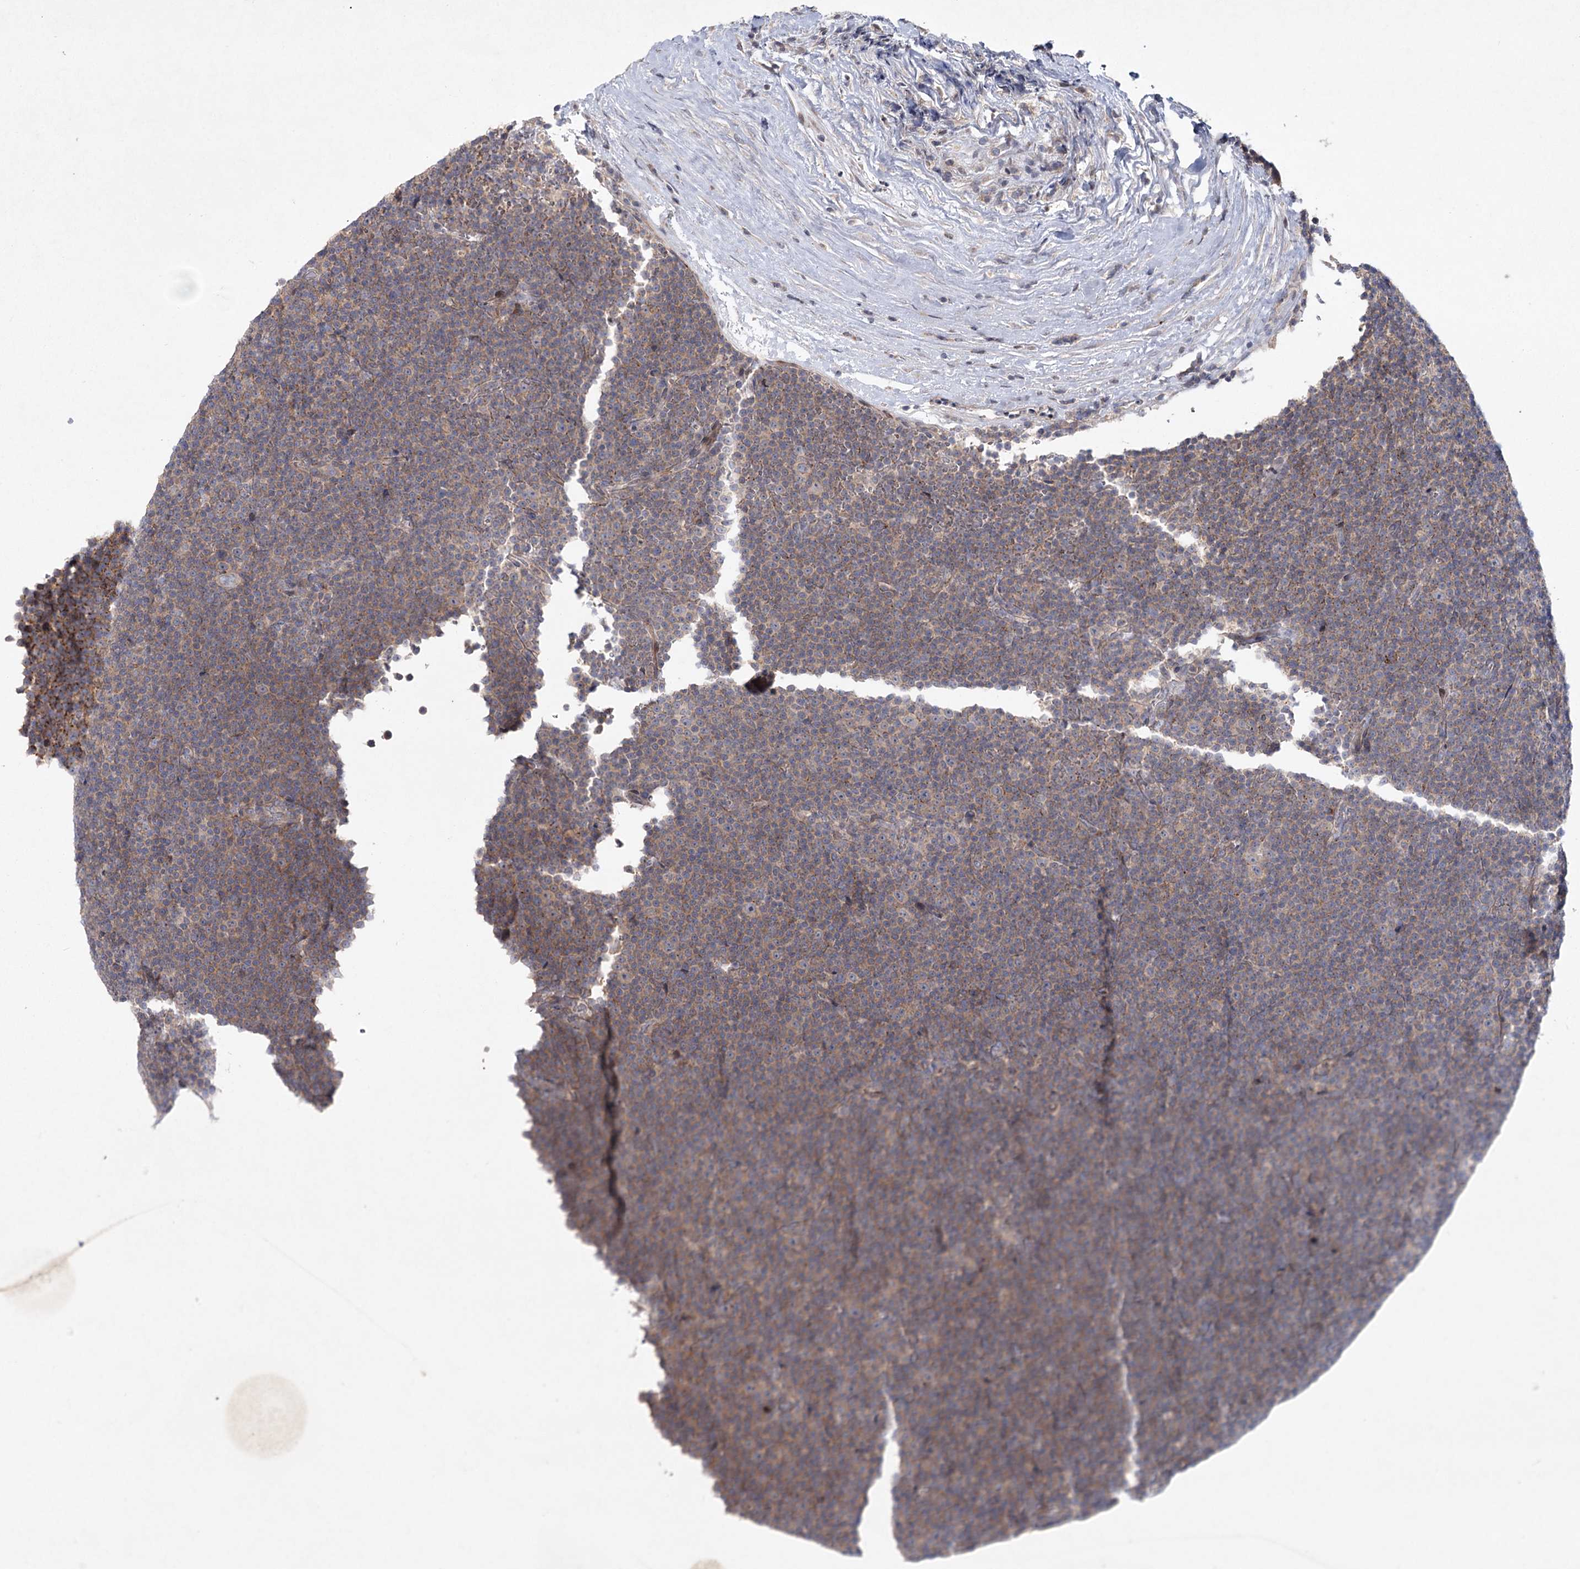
{"staining": {"intensity": "weak", "quantity": "<25%", "location": "cytoplasmic/membranous"}, "tissue": "lymphoma", "cell_type": "Tumor cells", "image_type": "cancer", "snomed": [{"axis": "morphology", "description": "Malignant lymphoma, non-Hodgkin's type, Low grade"}, {"axis": "topography", "description": "Lymph node"}], "caption": "High magnification brightfield microscopy of lymphoma stained with DAB (3,3'-diaminobenzidine) (brown) and counterstained with hematoxylin (blue): tumor cells show no significant expression.", "gene": "MAP3K13", "patient": {"sex": "female", "age": 67}}